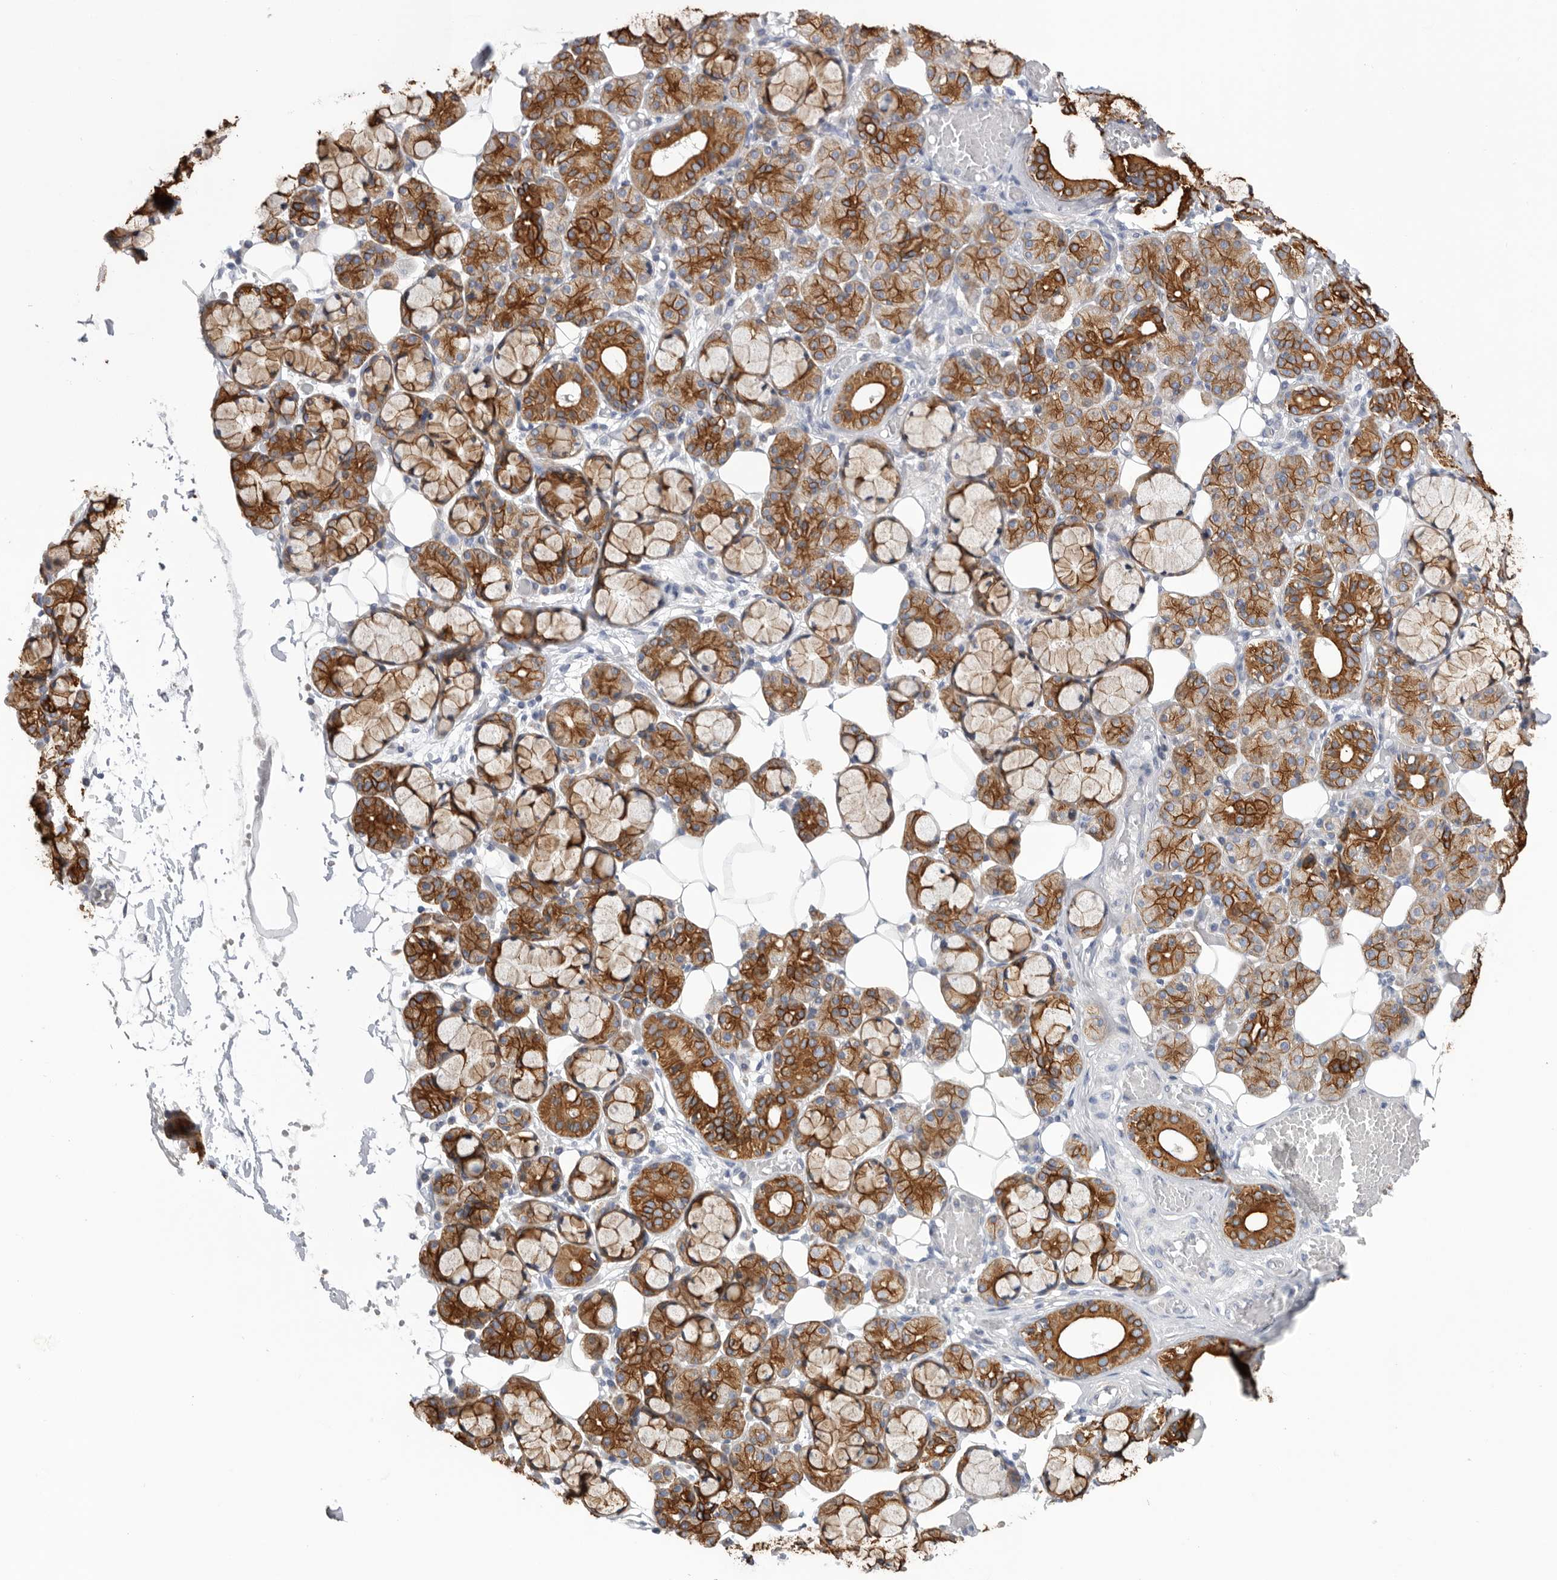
{"staining": {"intensity": "strong", "quantity": "25%-75%", "location": "cytoplasmic/membranous"}, "tissue": "salivary gland", "cell_type": "Glandular cells", "image_type": "normal", "snomed": [{"axis": "morphology", "description": "Normal tissue, NOS"}, {"axis": "topography", "description": "Salivary gland"}], "caption": "Immunohistochemistry (IHC) of normal human salivary gland demonstrates high levels of strong cytoplasmic/membranous expression in about 25%-75% of glandular cells.", "gene": "MTFR1L", "patient": {"sex": "male", "age": 63}}